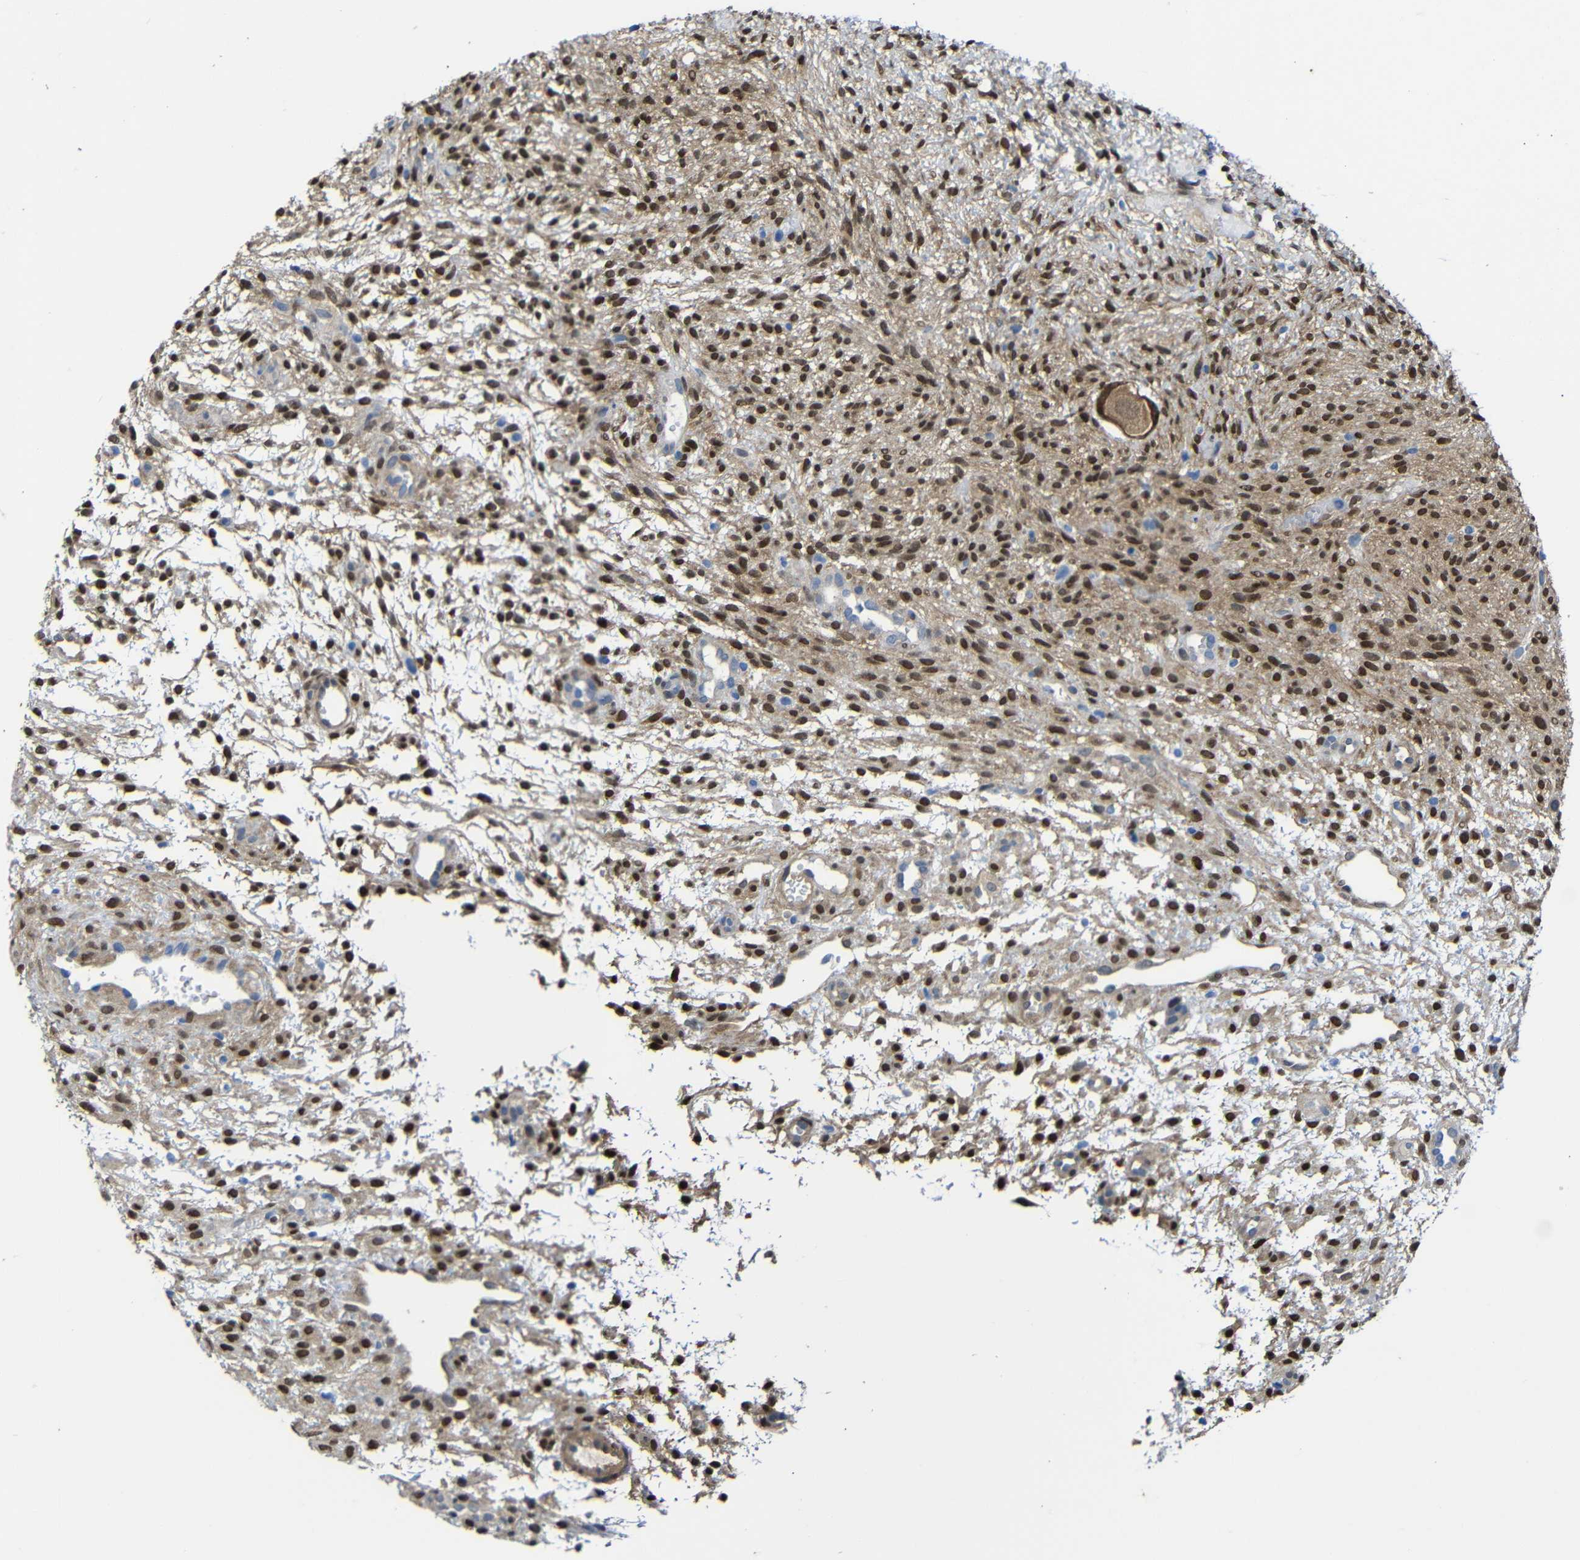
{"staining": {"intensity": "moderate", "quantity": ">75%", "location": "cytoplasmic/membranous"}, "tissue": "ovary", "cell_type": "Follicle cells", "image_type": "normal", "snomed": [{"axis": "morphology", "description": "Normal tissue, NOS"}, {"axis": "morphology", "description": "Cyst, NOS"}, {"axis": "topography", "description": "Ovary"}], "caption": "A brown stain highlights moderate cytoplasmic/membranous positivity of a protein in follicle cells of normal human ovary. (Stains: DAB (3,3'-diaminobenzidine) in brown, nuclei in blue, Microscopy: brightfield microscopy at high magnification).", "gene": "YAP1", "patient": {"sex": "female", "age": 18}}